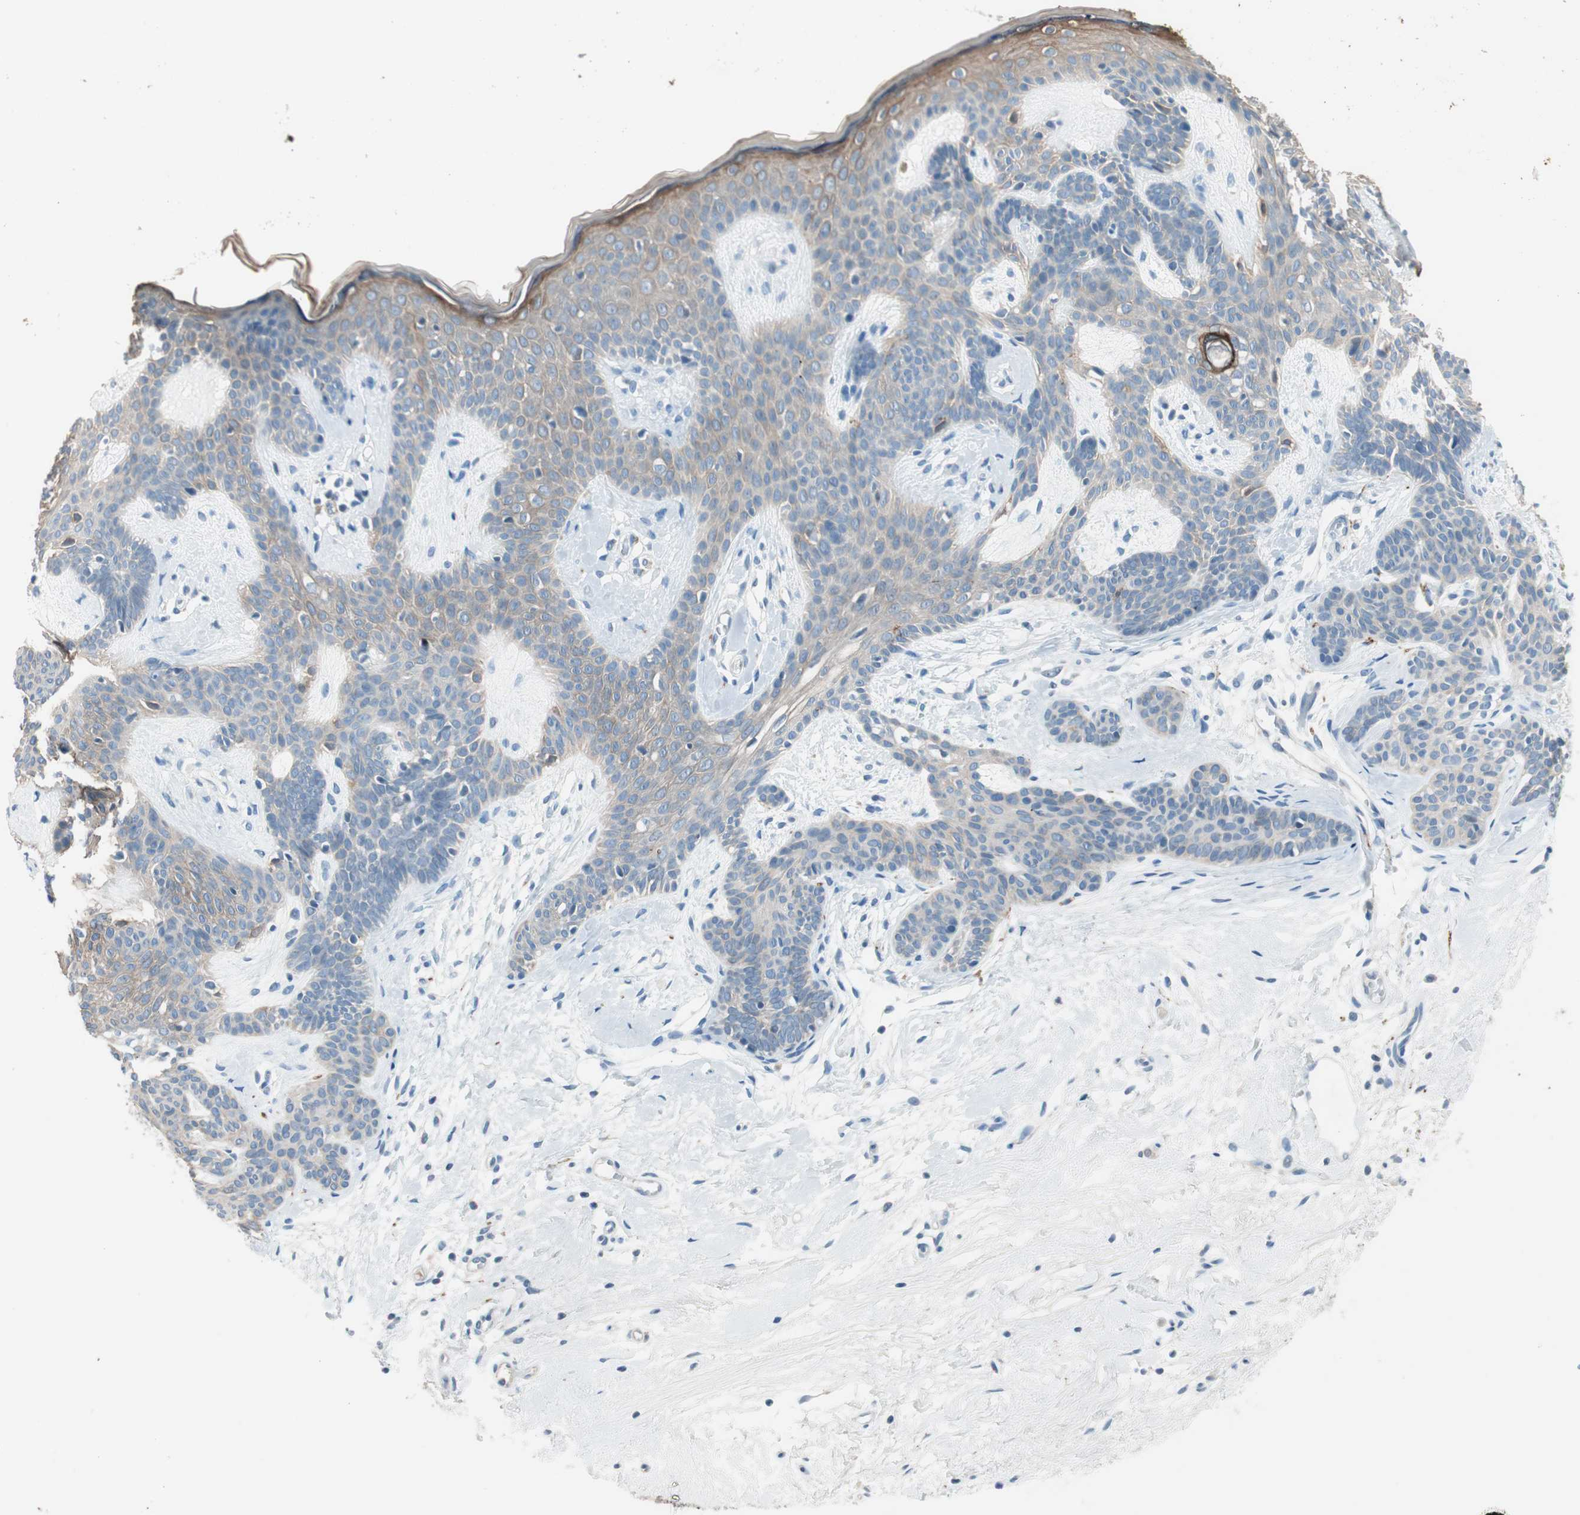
{"staining": {"intensity": "weak", "quantity": "<25%", "location": "cytoplasmic/membranous"}, "tissue": "skin cancer", "cell_type": "Tumor cells", "image_type": "cancer", "snomed": [{"axis": "morphology", "description": "Developmental malformation"}, {"axis": "morphology", "description": "Basal cell carcinoma"}, {"axis": "topography", "description": "Skin"}], "caption": "Tumor cells are negative for brown protein staining in skin cancer (basal cell carcinoma).", "gene": "GNAO1", "patient": {"sex": "female", "age": 62}}